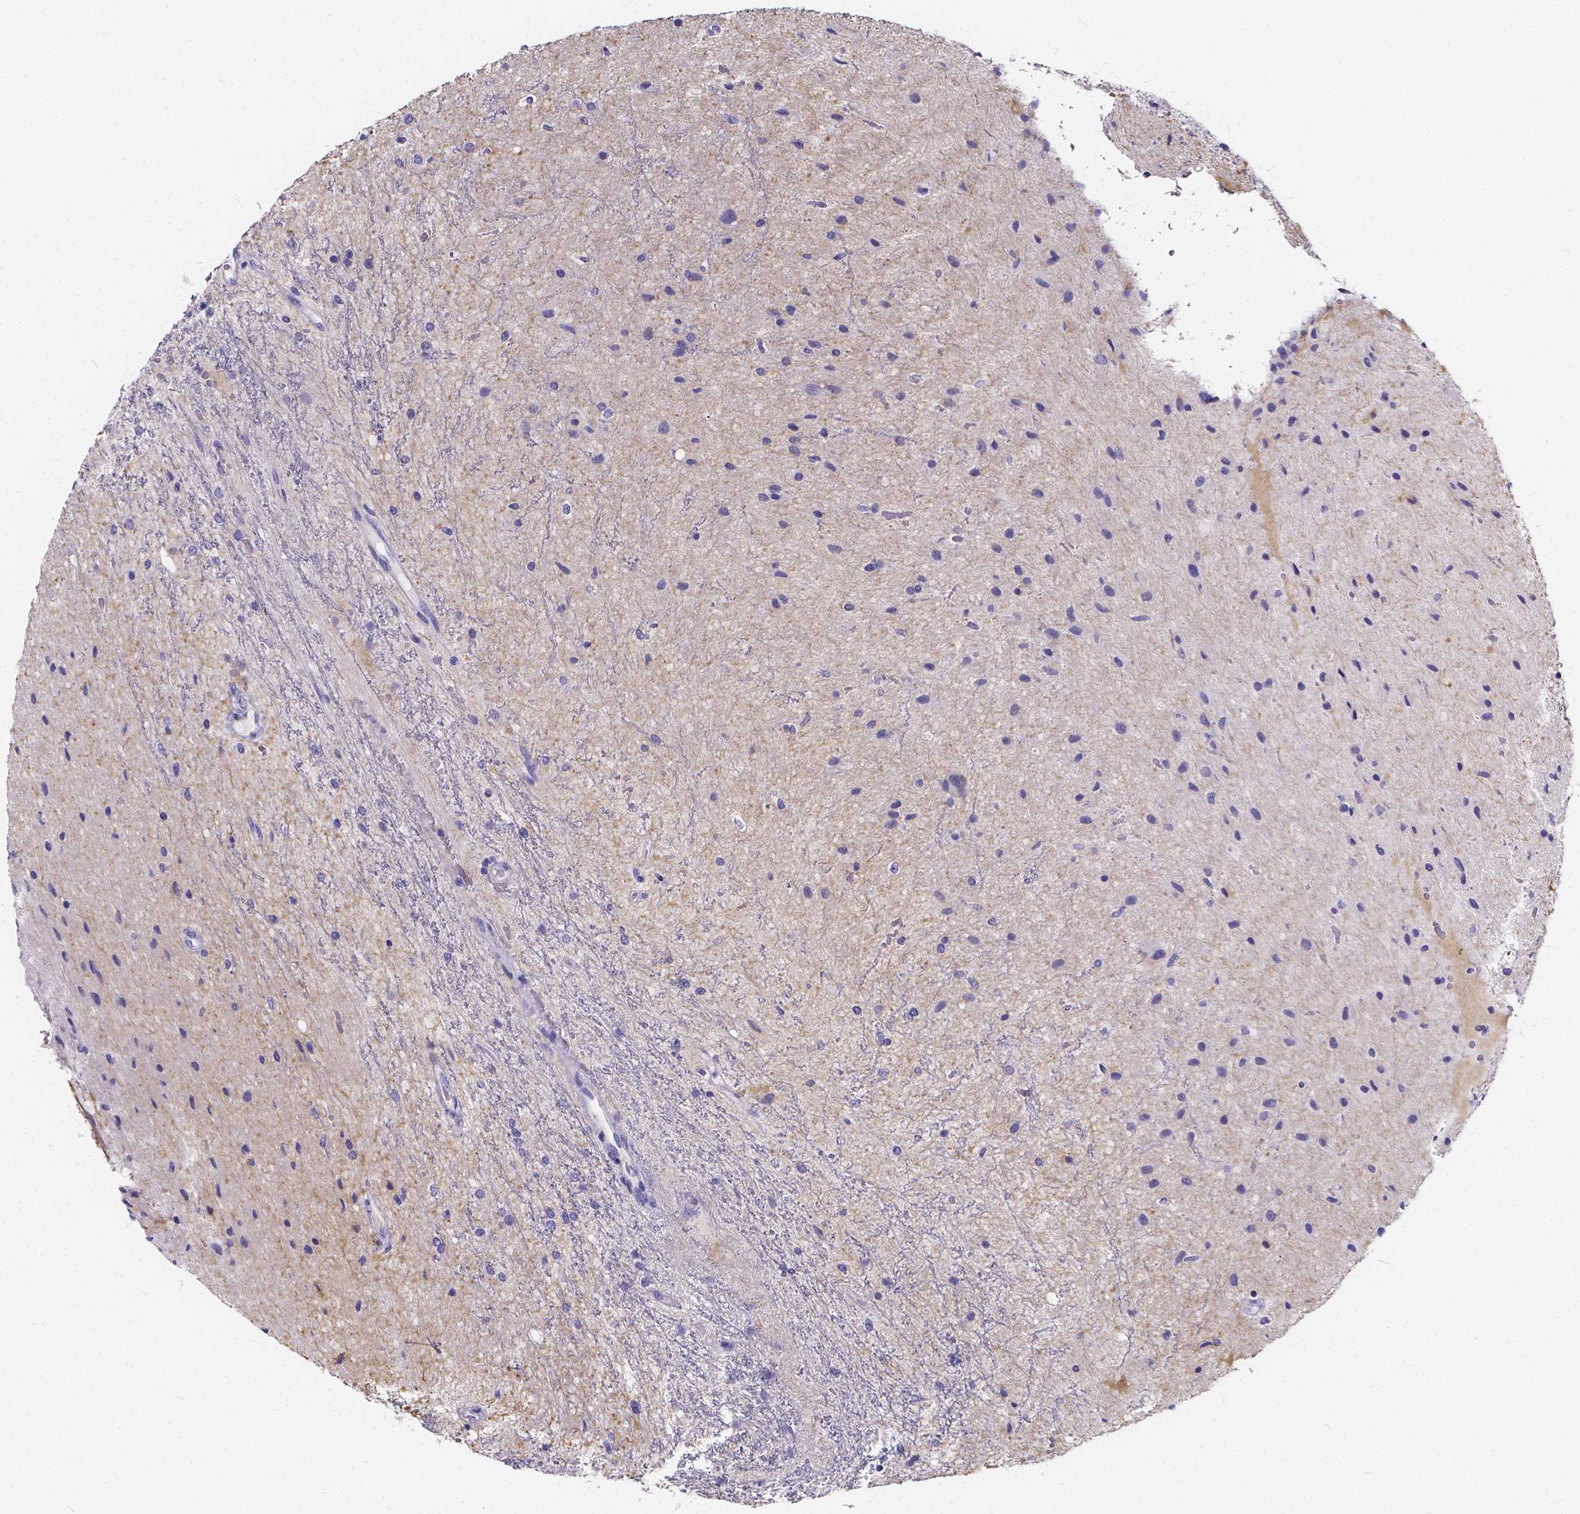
{"staining": {"intensity": "negative", "quantity": "none", "location": "none"}, "tissue": "glioma", "cell_type": "Tumor cells", "image_type": "cancer", "snomed": [{"axis": "morphology", "description": "Glioma, malignant, Low grade"}, {"axis": "topography", "description": "Cerebellum"}], "caption": "The immunohistochemistry micrograph has no significant expression in tumor cells of malignant glioma (low-grade) tissue.", "gene": "SPEF2", "patient": {"sex": "female", "age": 14}}